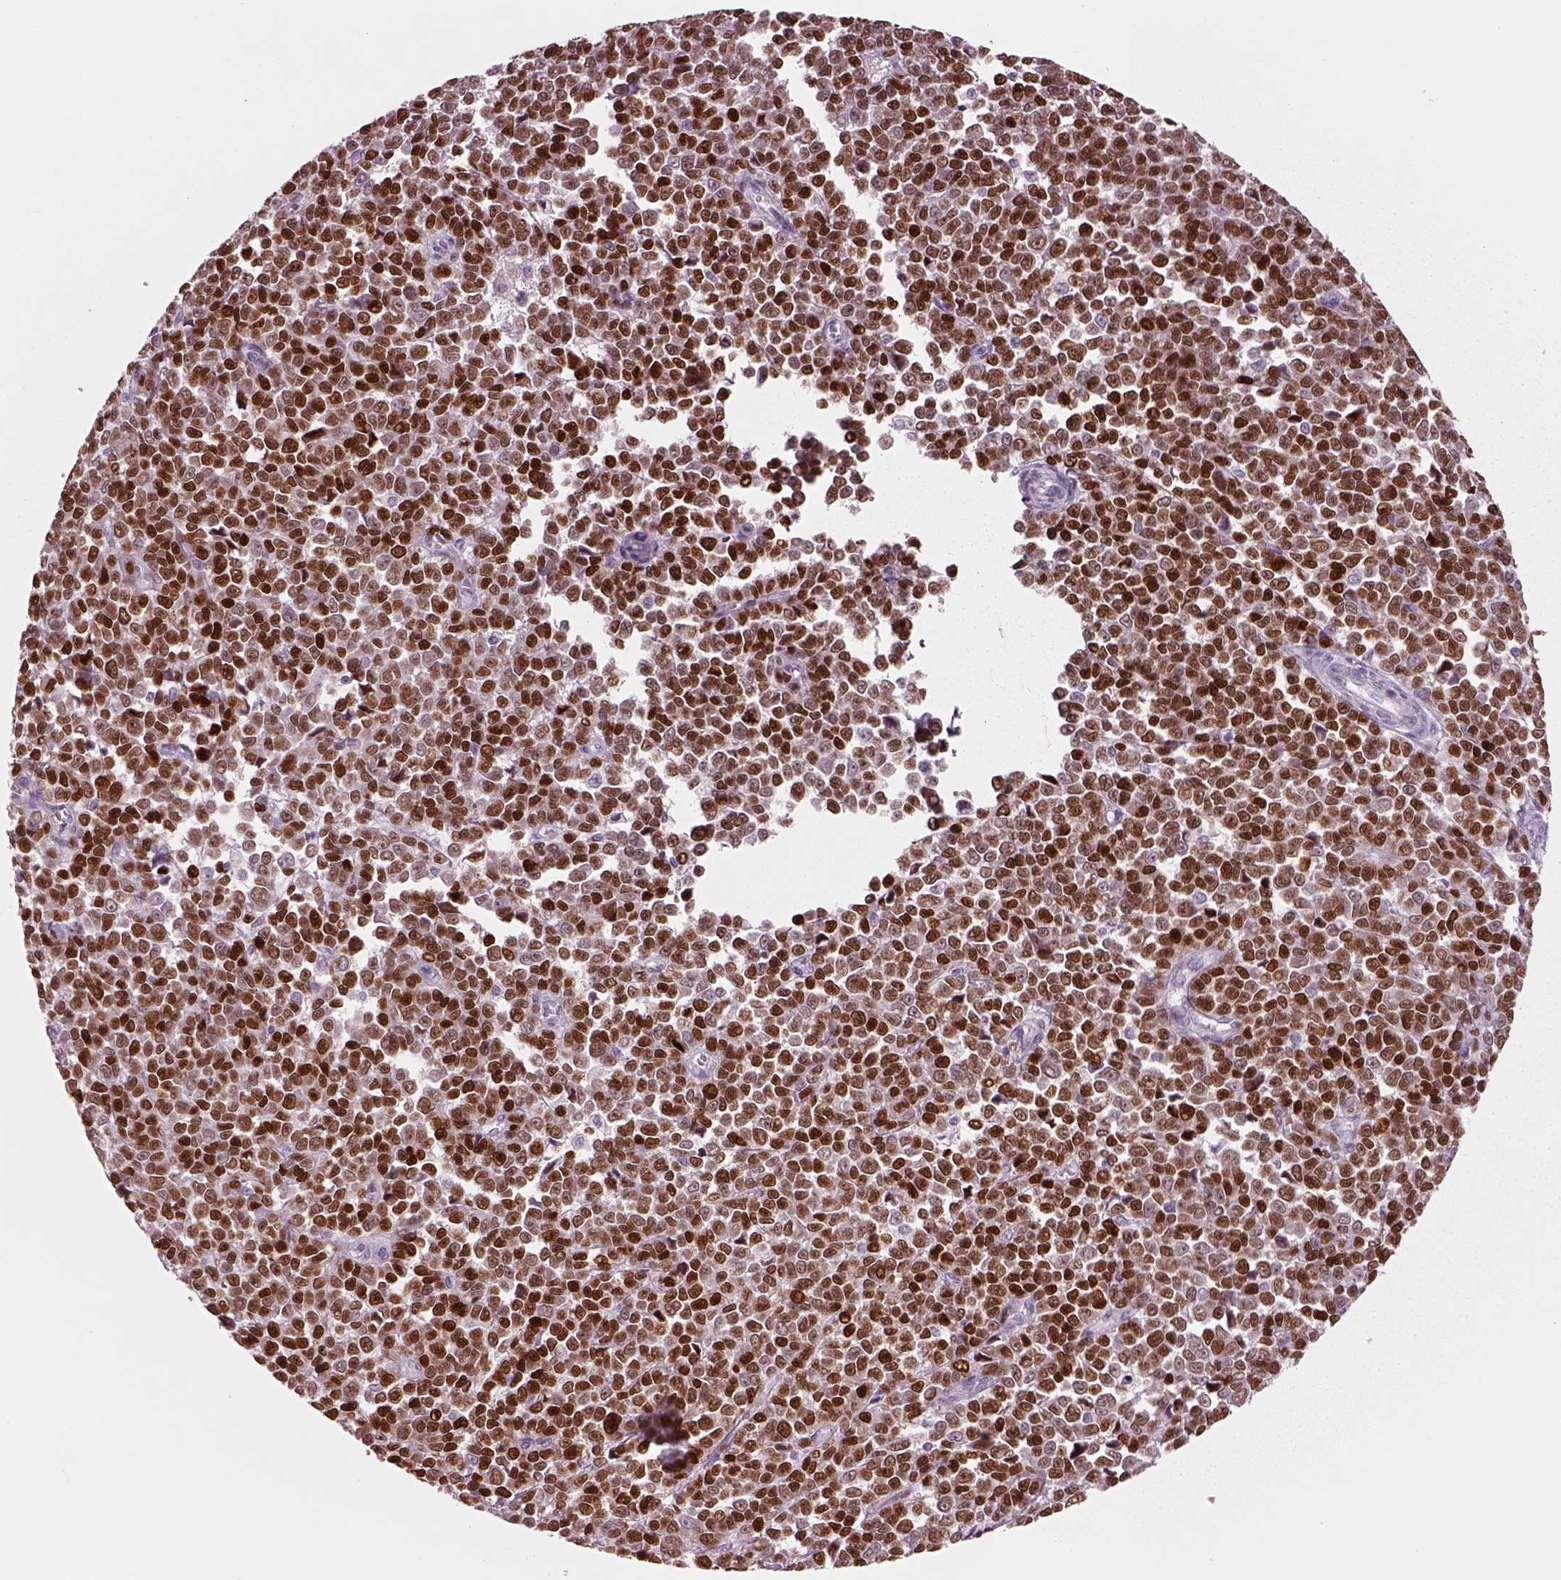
{"staining": {"intensity": "moderate", "quantity": ">75%", "location": "nuclear"}, "tissue": "melanoma", "cell_type": "Tumor cells", "image_type": "cancer", "snomed": [{"axis": "morphology", "description": "Malignant melanoma, NOS"}, {"axis": "topography", "description": "Skin"}], "caption": "A brown stain shows moderate nuclear expression of a protein in malignant melanoma tumor cells. (IHC, brightfield microscopy, high magnification).", "gene": "SOX9", "patient": {"sex": "female", "age": 95}}